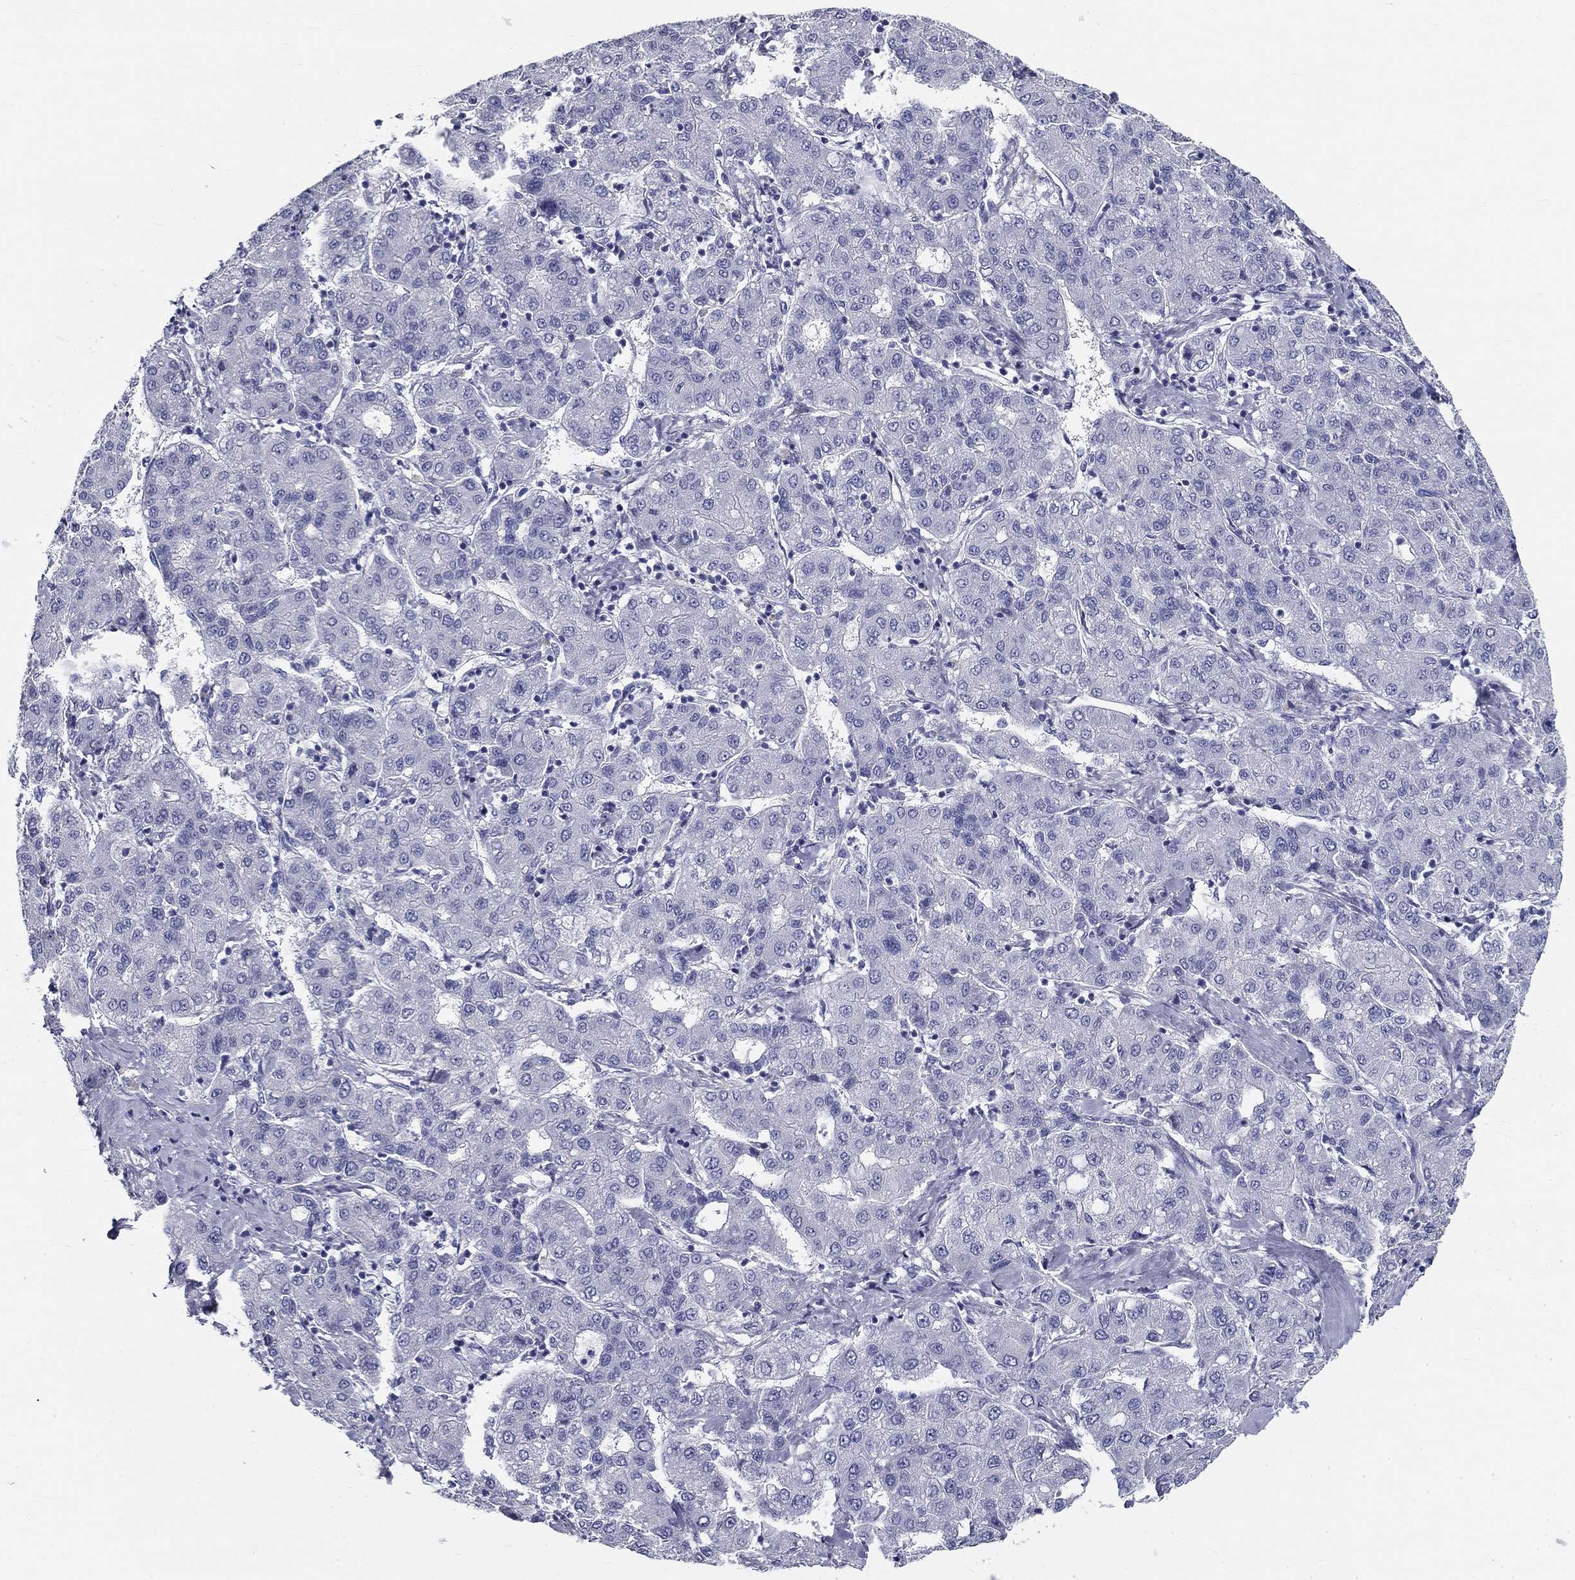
{"staining": {"intensity": "negative", "quantity": "none", "location": "none"}, "tissue": "liver cancer", "cell_type": "Tumor cells", "image_type": "cancer", "snomed": [{"axis": "morphology", "description": "Carcinoma, Hepatocellular, NOS"}, {"axis": "topography", "description": "Liver"}], "caption": "The immunohistochemistry image has no significant positivity in tumor cells of liver cancer tissue.", "gene": "GALNTL5", "patient": {"sex": "male", "age": 65}}